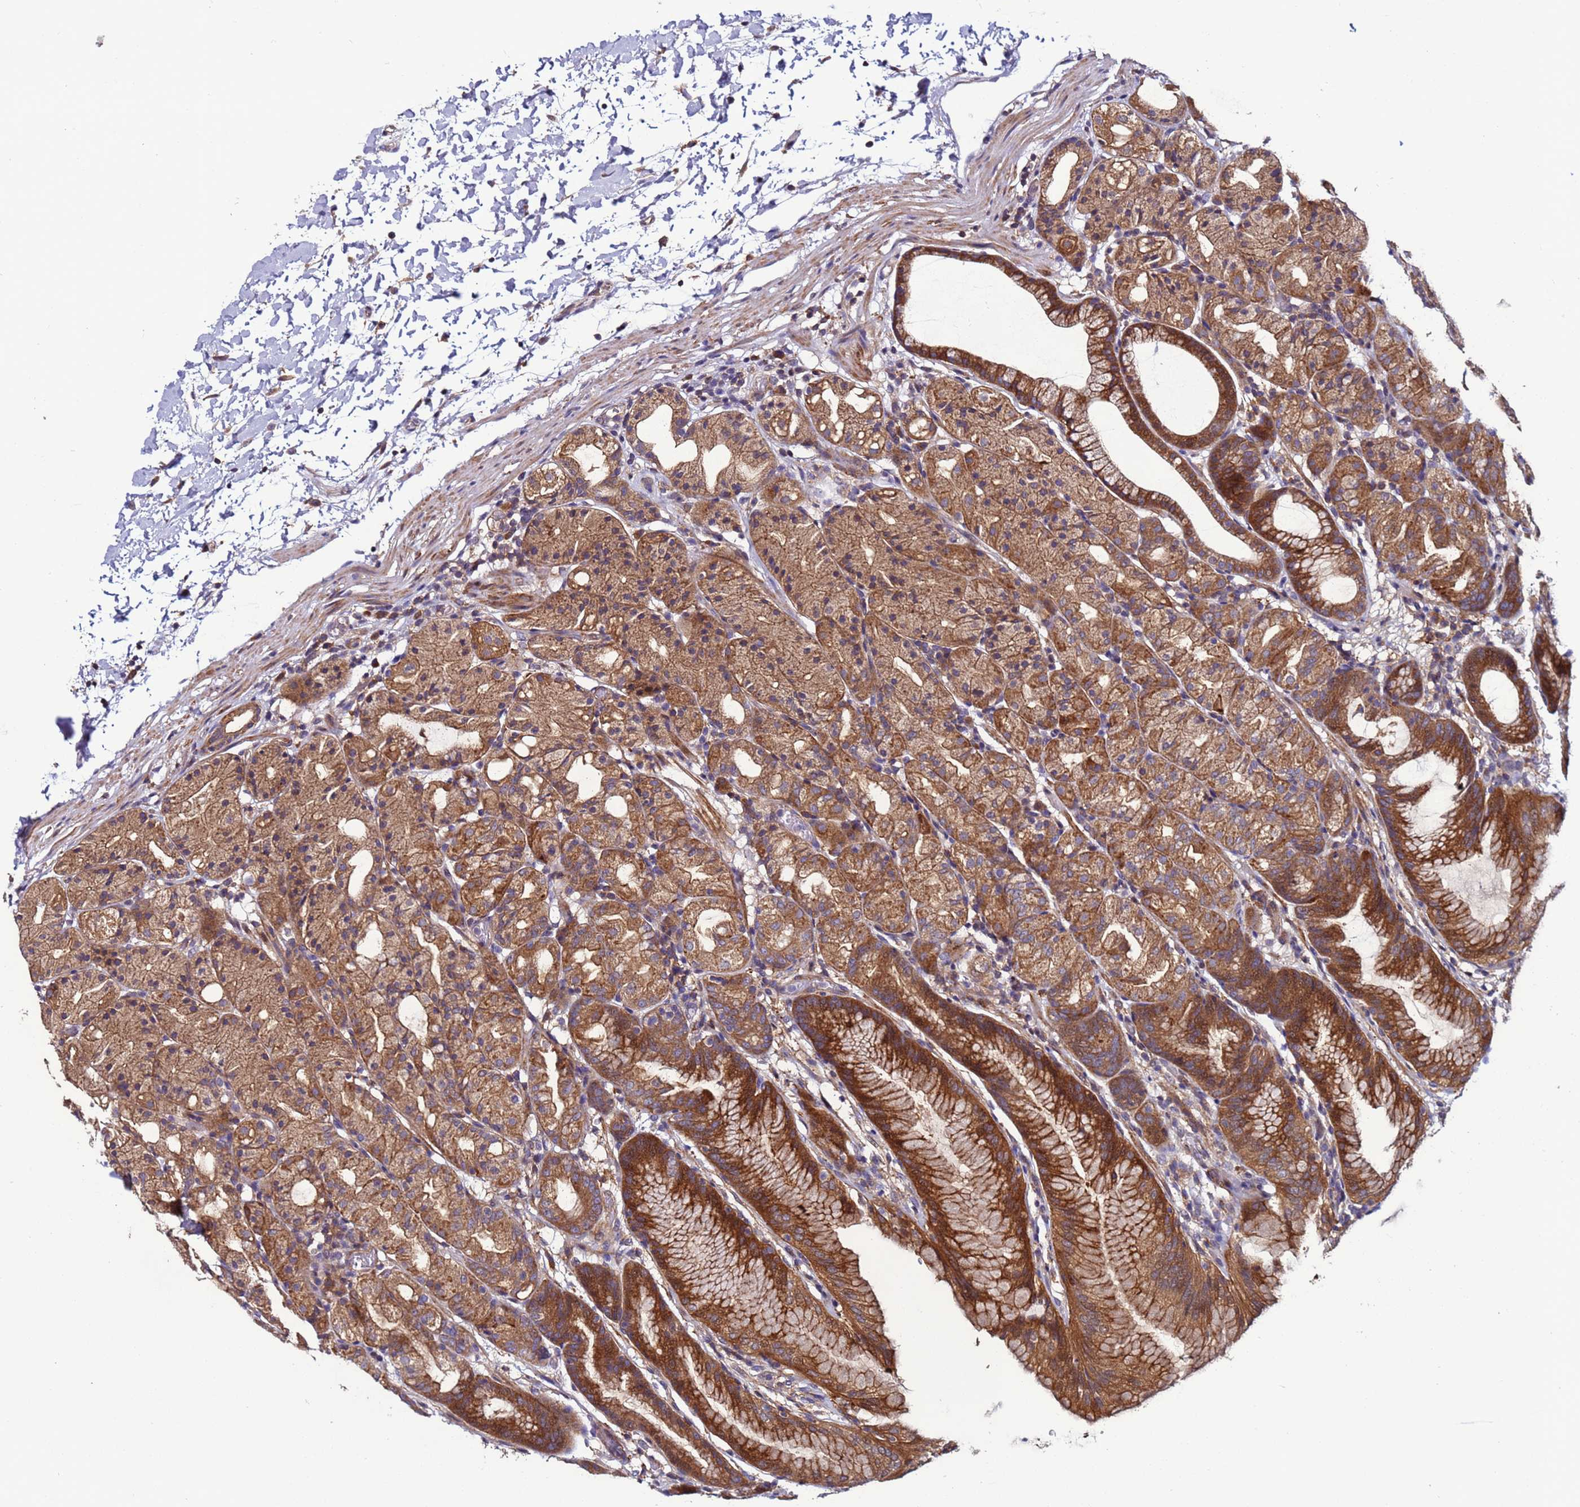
{"staining": {"intensity": "strong", "quantity": ">75%", "location": "cytoplasmic/membranous,nuclear"}, "tissue": "stomach", "cell_type": "Glandular cells", "image_type": "normal", "snomed": [{"axis": "morphology", "description": "Normal tissue, NOS"}, {"axis": "topography", "description": "Stomach, upper"}], "caption": "Immunohistochemistry (DAB) staining of normal human stomach exhibits strong cytoplasmic/membranous,nuclear protein staining in about >75% of glandular cells.", "gene": "GAREM1", "patient": {"sex": "male", "age": 48}}